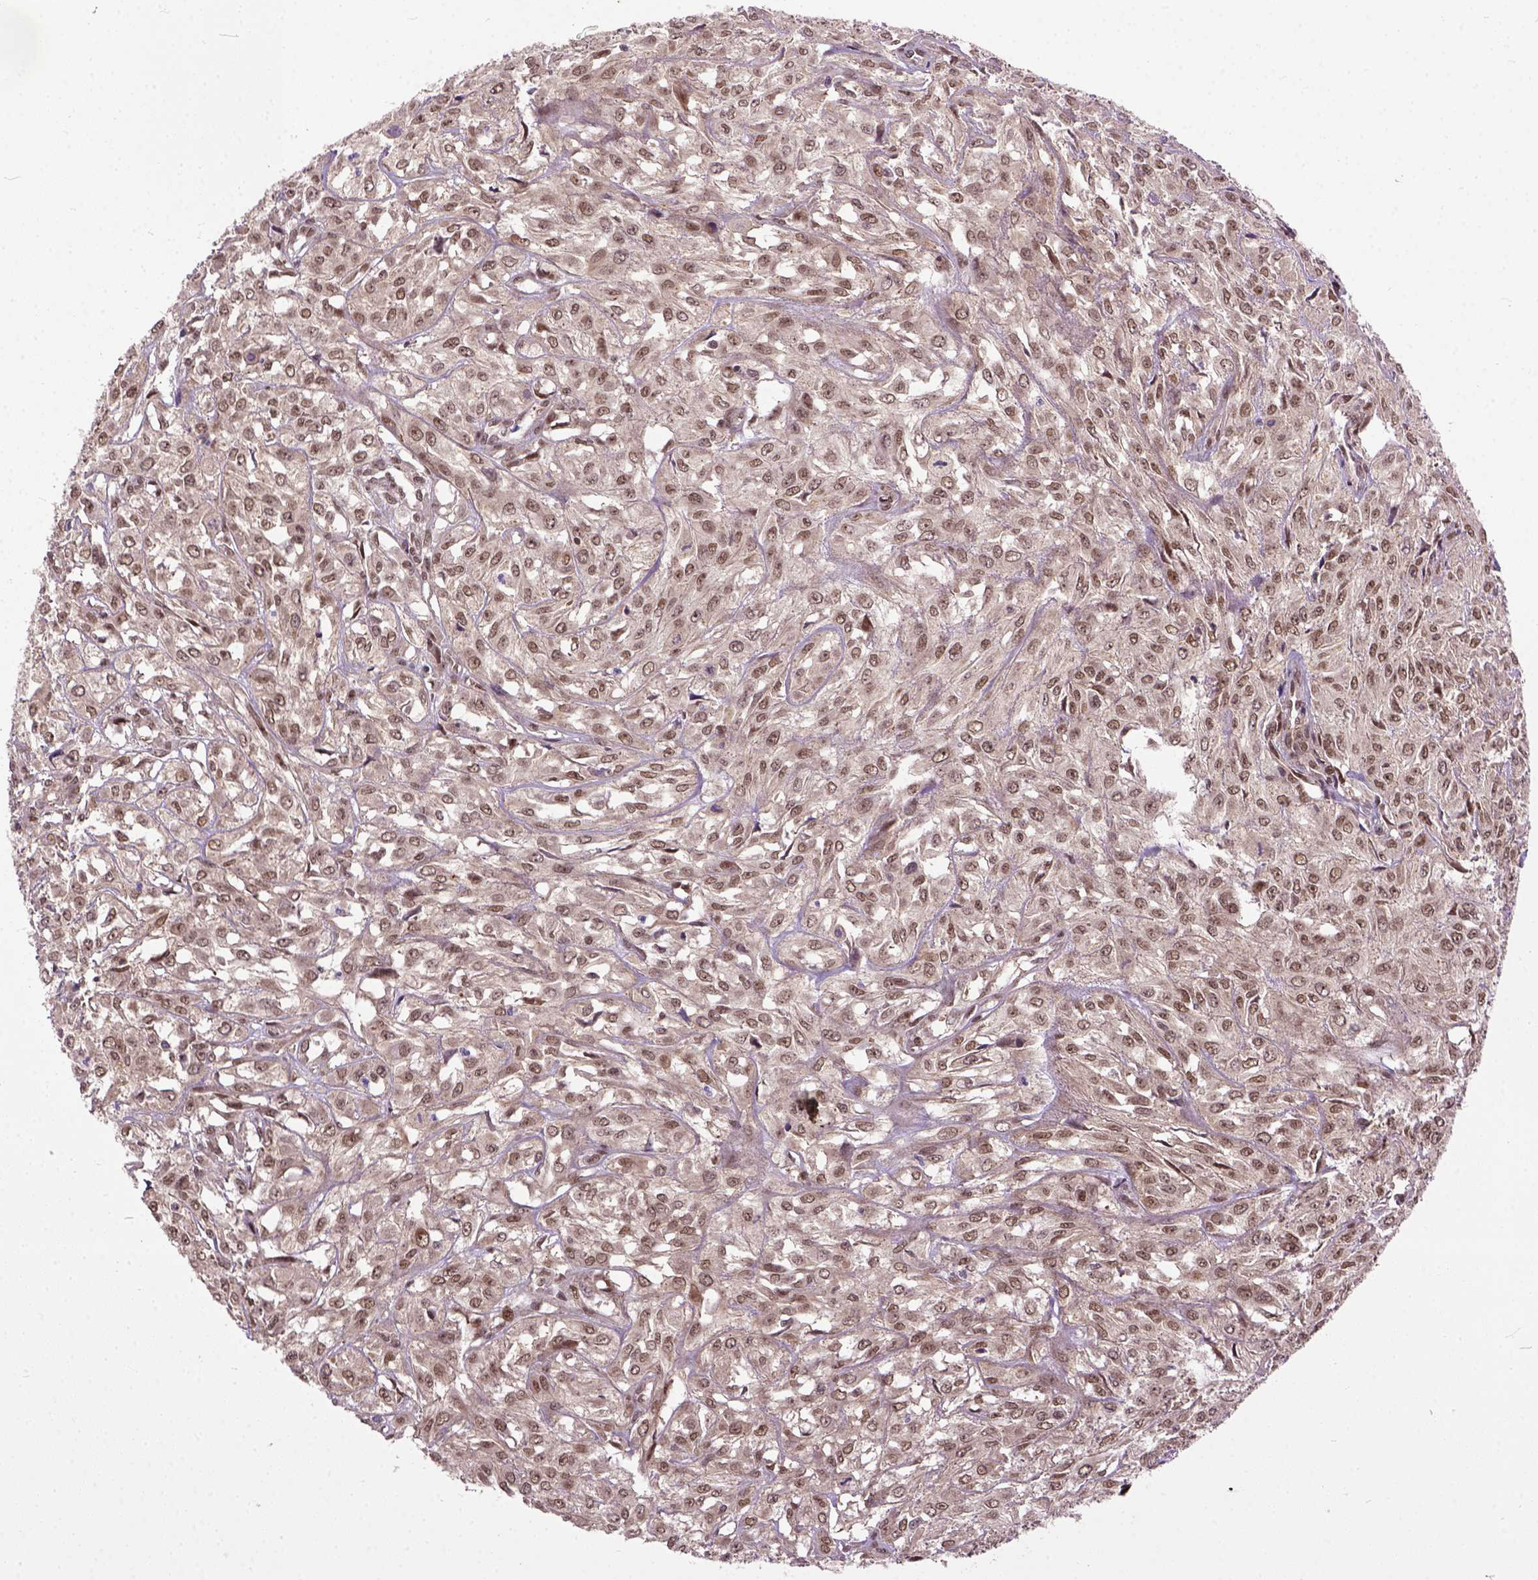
{"staining": {"intensity": "moderate", "quantity": ">75%", "location": "nuclear"}, "tissue": "urothelial cancer", "cell_type": "Tumor cells", "image_type": "cancer", "snomed": [{"axis": "morphology", "description": "Urothelial carcinoma, High grade"}, {"axis": "topography", "description": "Urinary bladder"}], "caption": "Immunohistochemical staining of urothelial carcinoma (high-grade) demonstrates medium levels of moderate nuclear positivity in about >75% of tumor cells.", "gene": "ZNF630", "patient": {"sex": "male", "age": 67}}